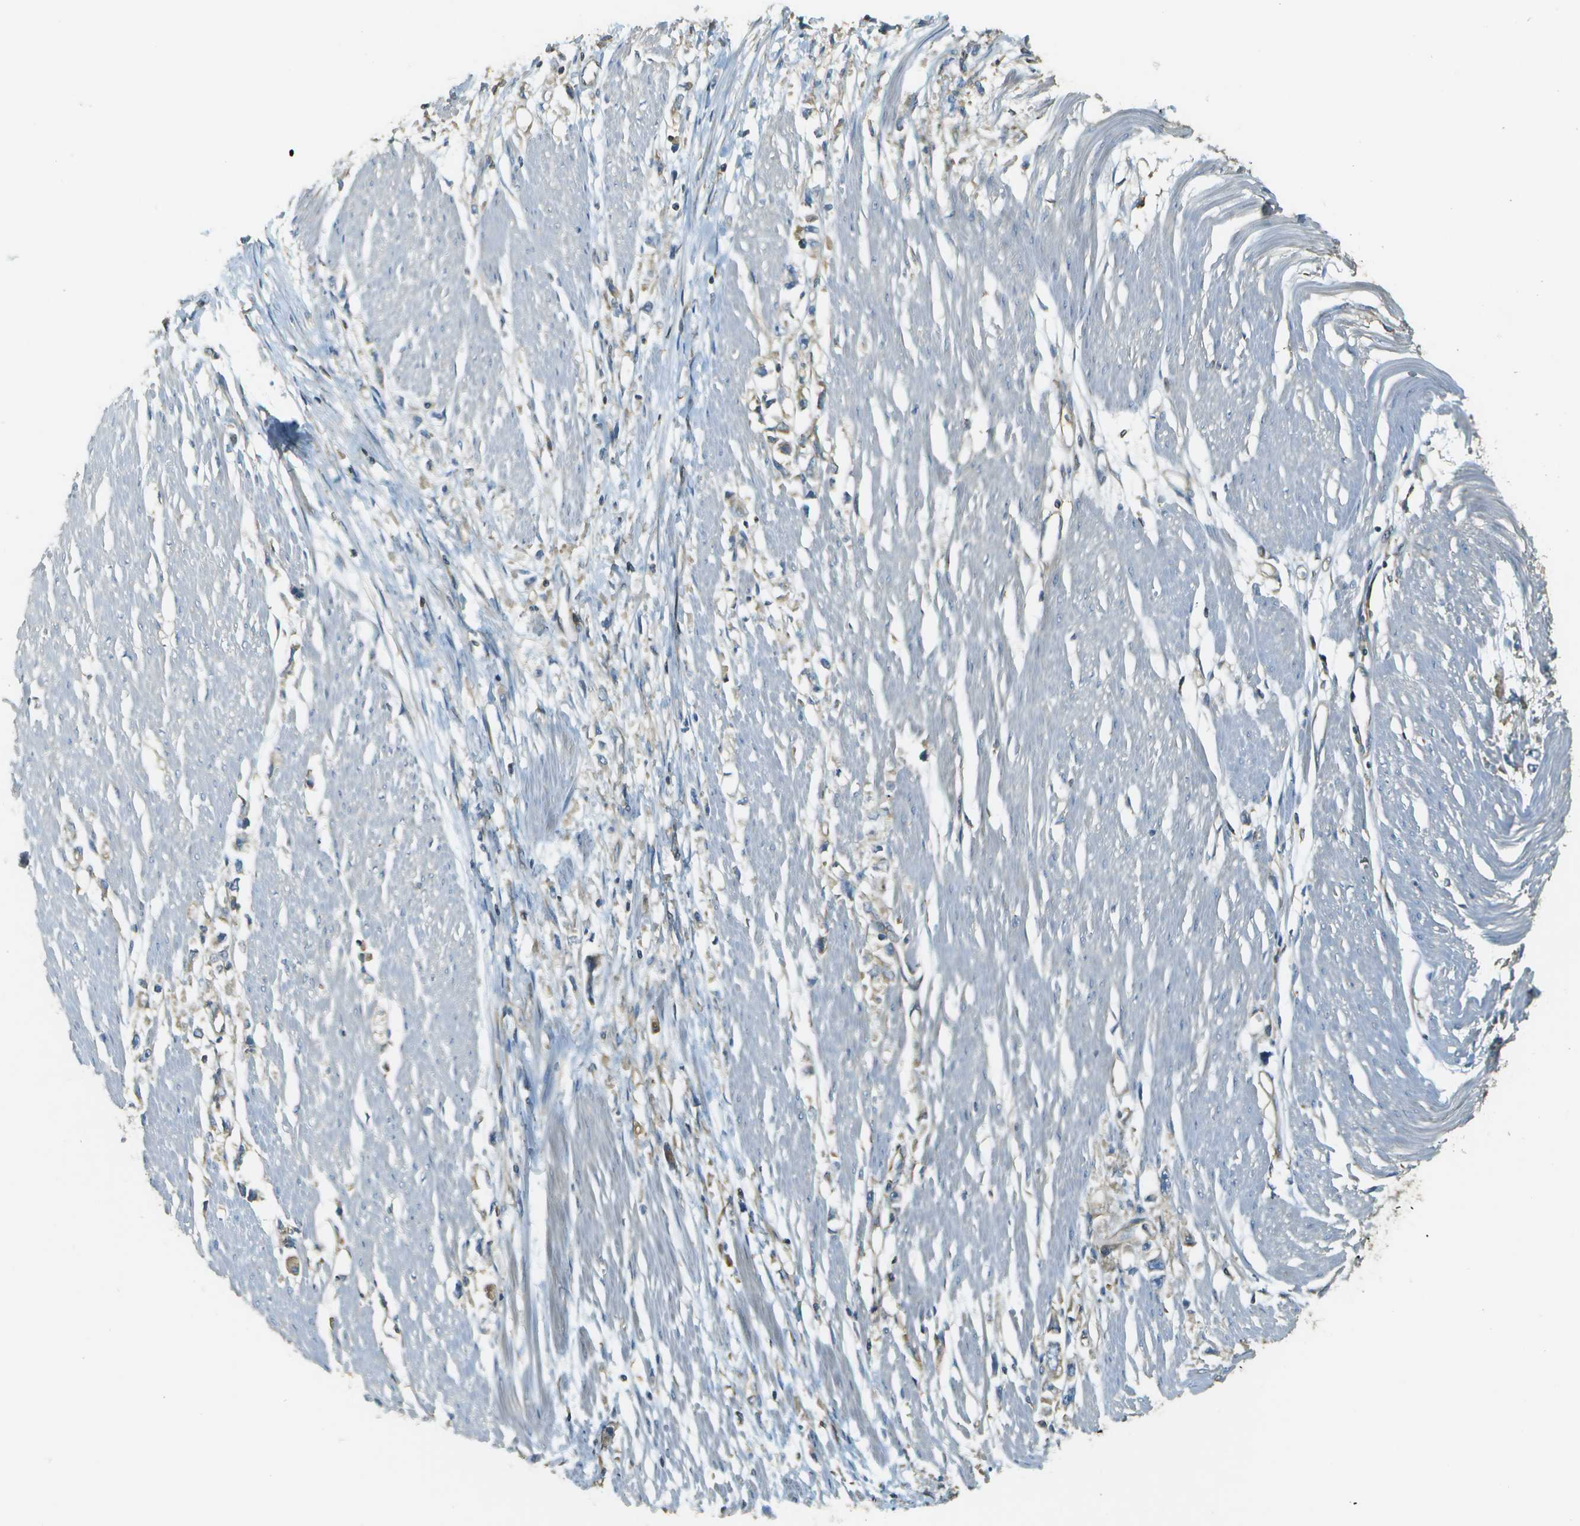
{"staining": {"intensity": "weak", "quantity": "<25%", "location": "cytoplasmic/membranous"}, "tissue": "stomach cancer", "cell_type": "Tumor cells", "image_type": "cancer", "snomed": [{"axis": "morphology", "description": "Adenocarcinoma, NOS"}, {"axis": "topography", "description": "Stomach"}], "caption": "Stomach cancer (adenocarcinoma) stained for a protein using immunohistochemistry reveals no staining tumor cells.", "gene": "DNAJB11", "patient": {"sex": "female", "age": 59}}